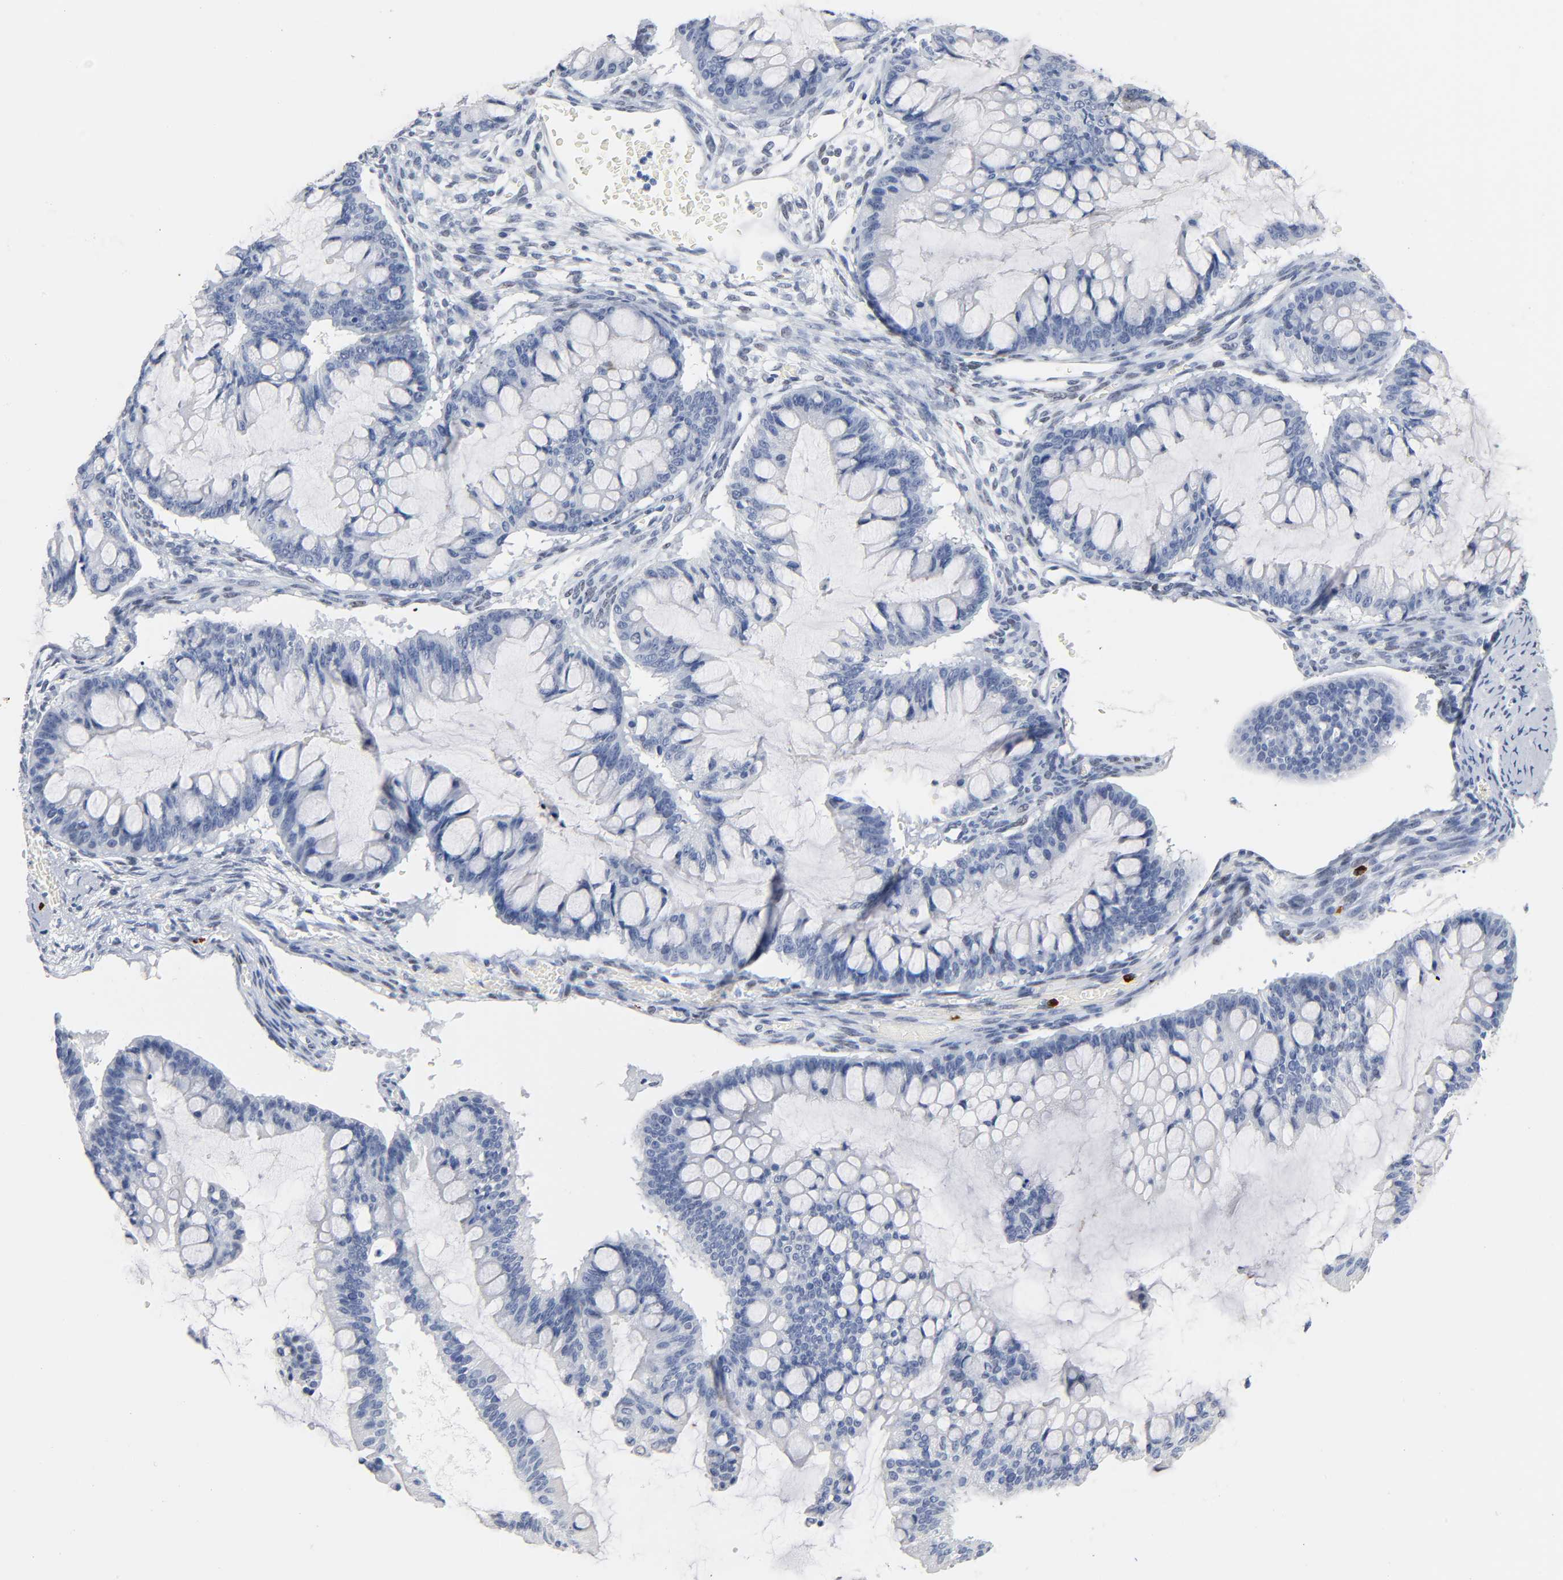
{"staining": {"intensity": "negative", "quantity": "none", "location": "none"}, "tissue": "ovarian cancer", "cell_type": "Tumor cells", "image_type": "cancer", "snomed": [{"axis": "morphology", "description": "Cystadenocarcinoma, mucinous, NOS"}, {"axis": "topography", "description": "Ovary"}], "caption": "Histopathology image shows no protein expression in tumor cells of ovarian mucinous cystadenocarcinoma tissue. (DAB immunohistochemistry (IHC) with hematoxylin counter stain).", "gene": "NAB2", "patient": {"sex": "female", "age": 73}}